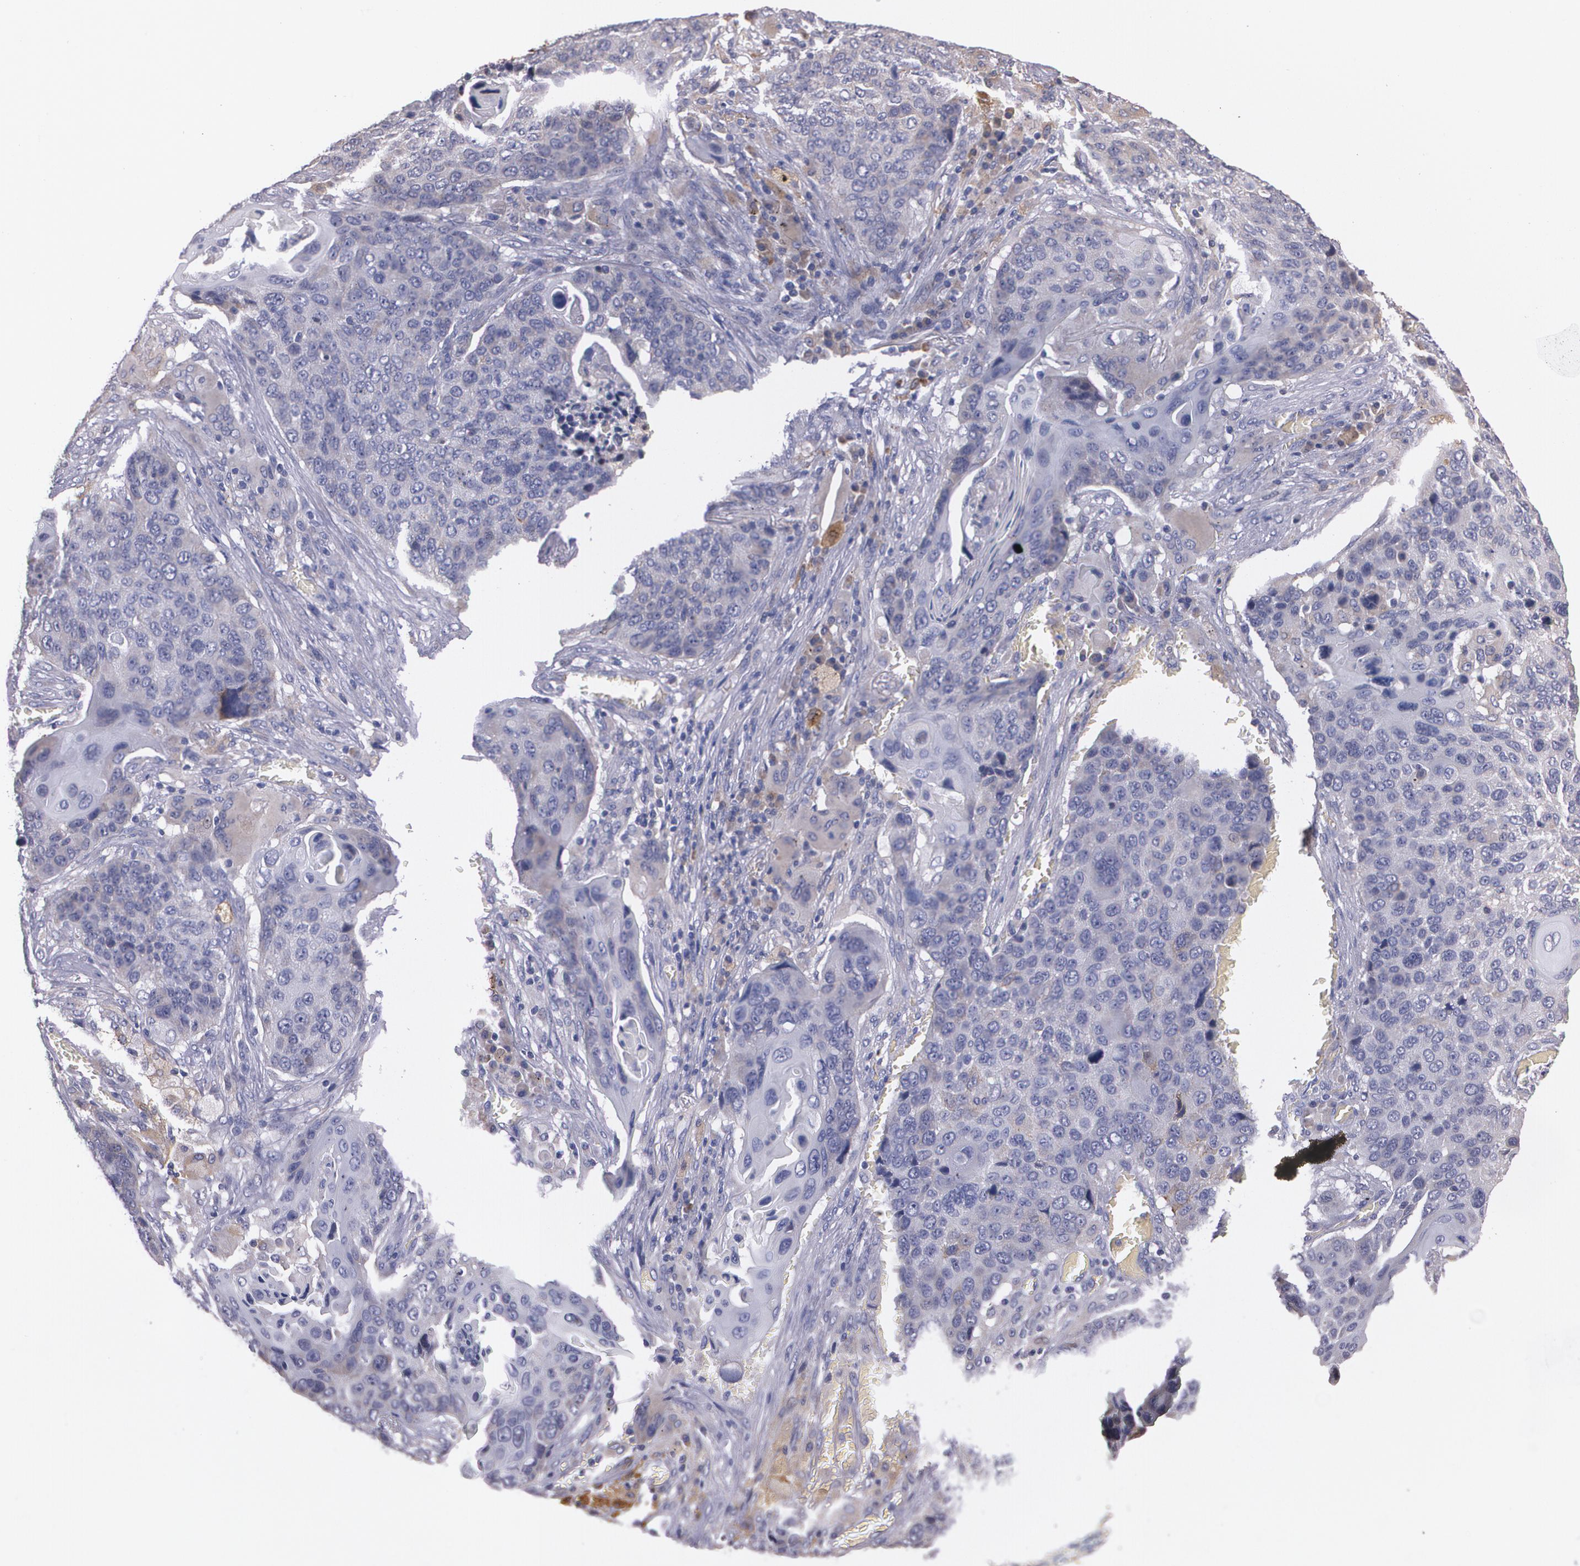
{"staining": {"intensity": "weak", "quantity": "<25%", "location": "cytoplasmic/membranous"}, "tissue": "lung cancer", "cell_type": "Tumor cells", "image_type": "cancer", "snomed": [{"axis": "morphology", "description": "Squamous cell carcinoma, NOS"}, {"axis": "topography", "description": "Lung"}], "caption": "The photomicrograph reveals no significant expression in tumor cells of squamous cell carcinoma (lung).", "gene": "AMBP", "patient": {"sex": "male", "age": 68}}